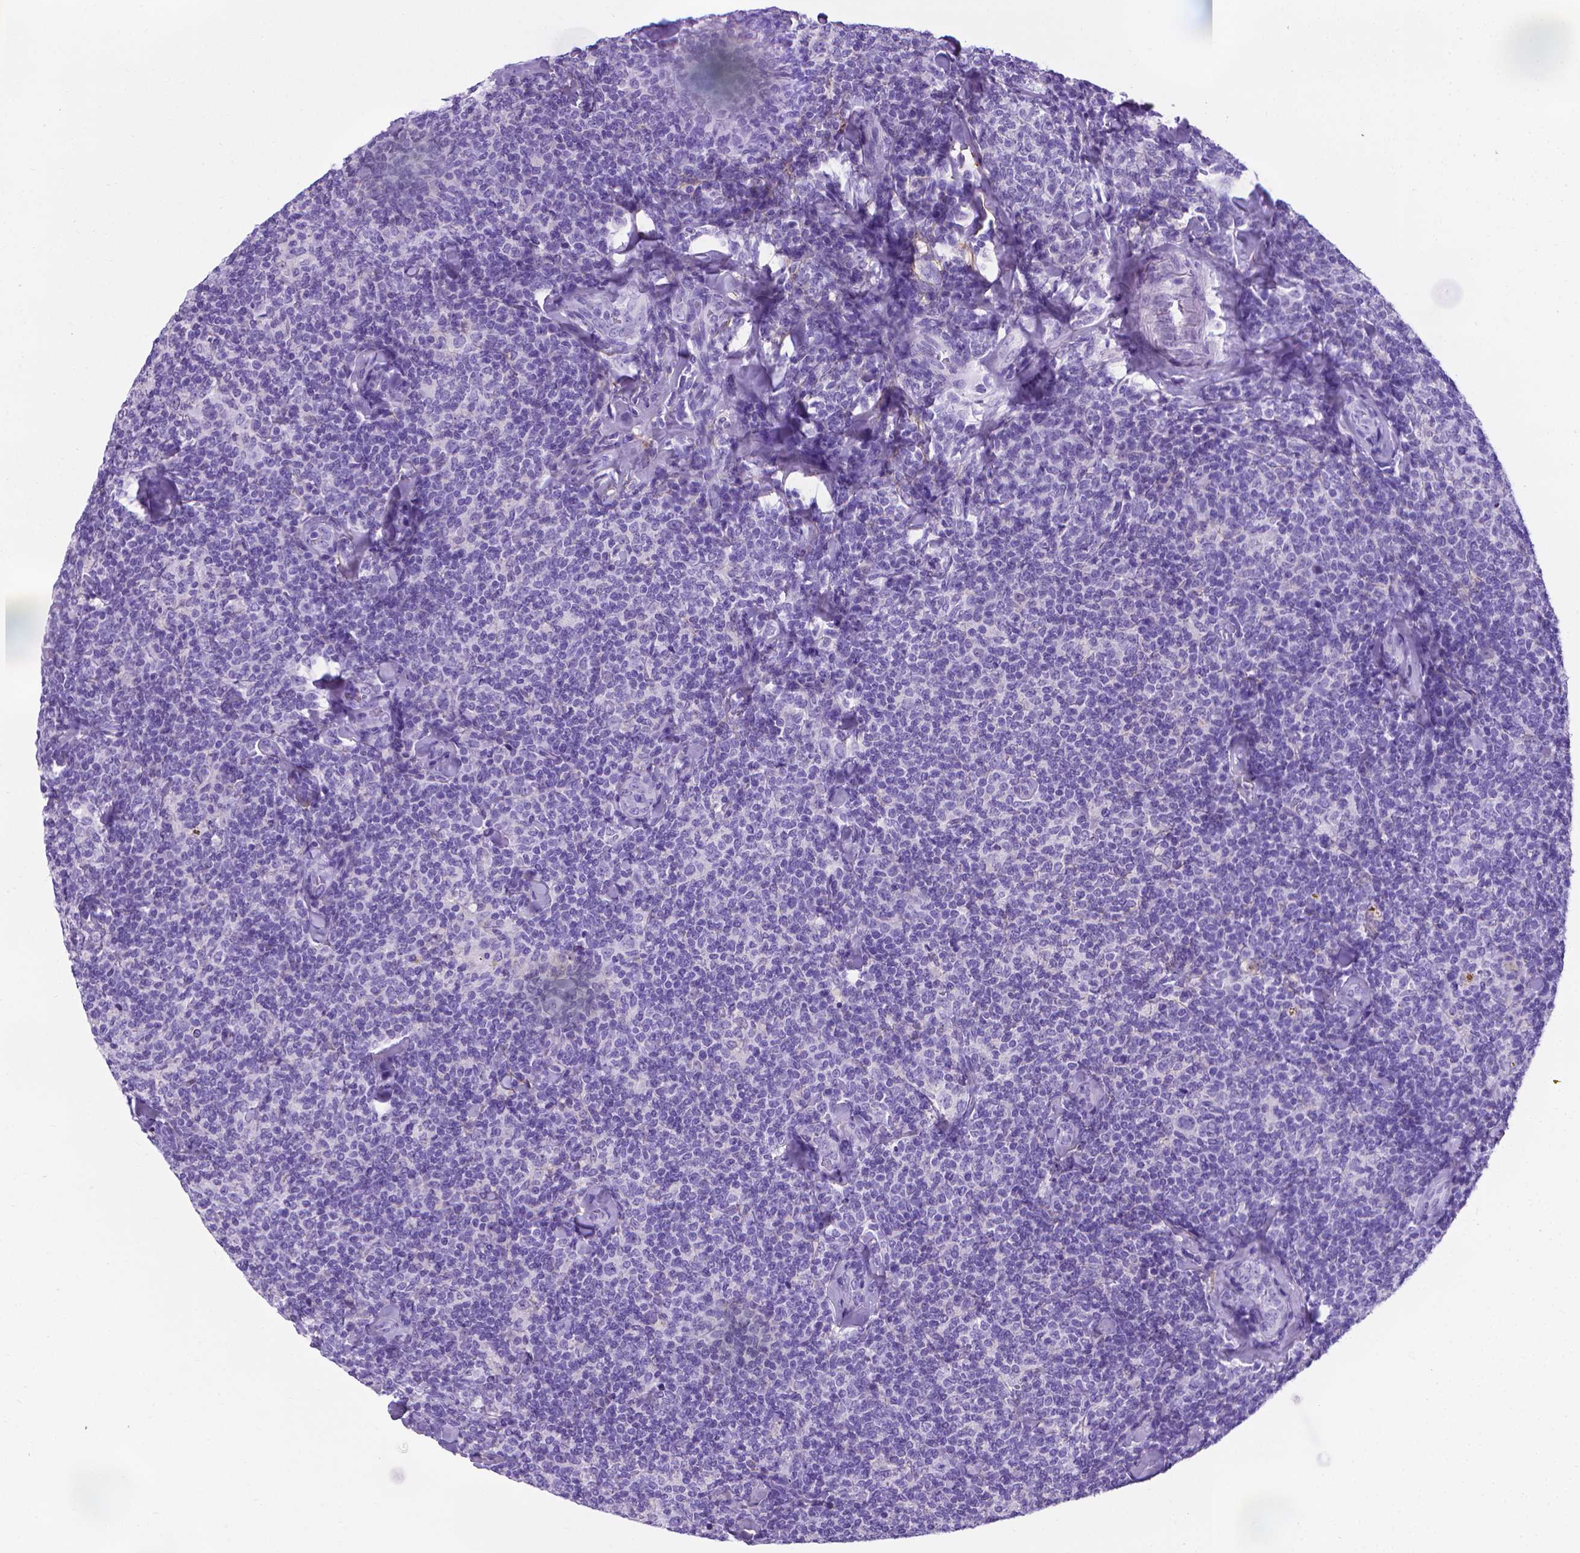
{"staining": {"intensity": "negative", "quantity": "none", "location": "none"}, "tissue": "lymphoma", "cell_type": "Tumor cells", "image_type": "cancer", "snomed": [{"axis": "morphology", "description": "Malignant lymphoma, non-Hodgkin's type, Low grade"}, {"axis": "topography", "description": "Lymph node"}], "caption": "Immunohistochemistry of human lymphoma displays no positivity in tumor cells. (Brightfield microscopy of DAB IHC at high magnification).", "gene": "MFAP2", "patient": {"sex": "female", "age": 56}}